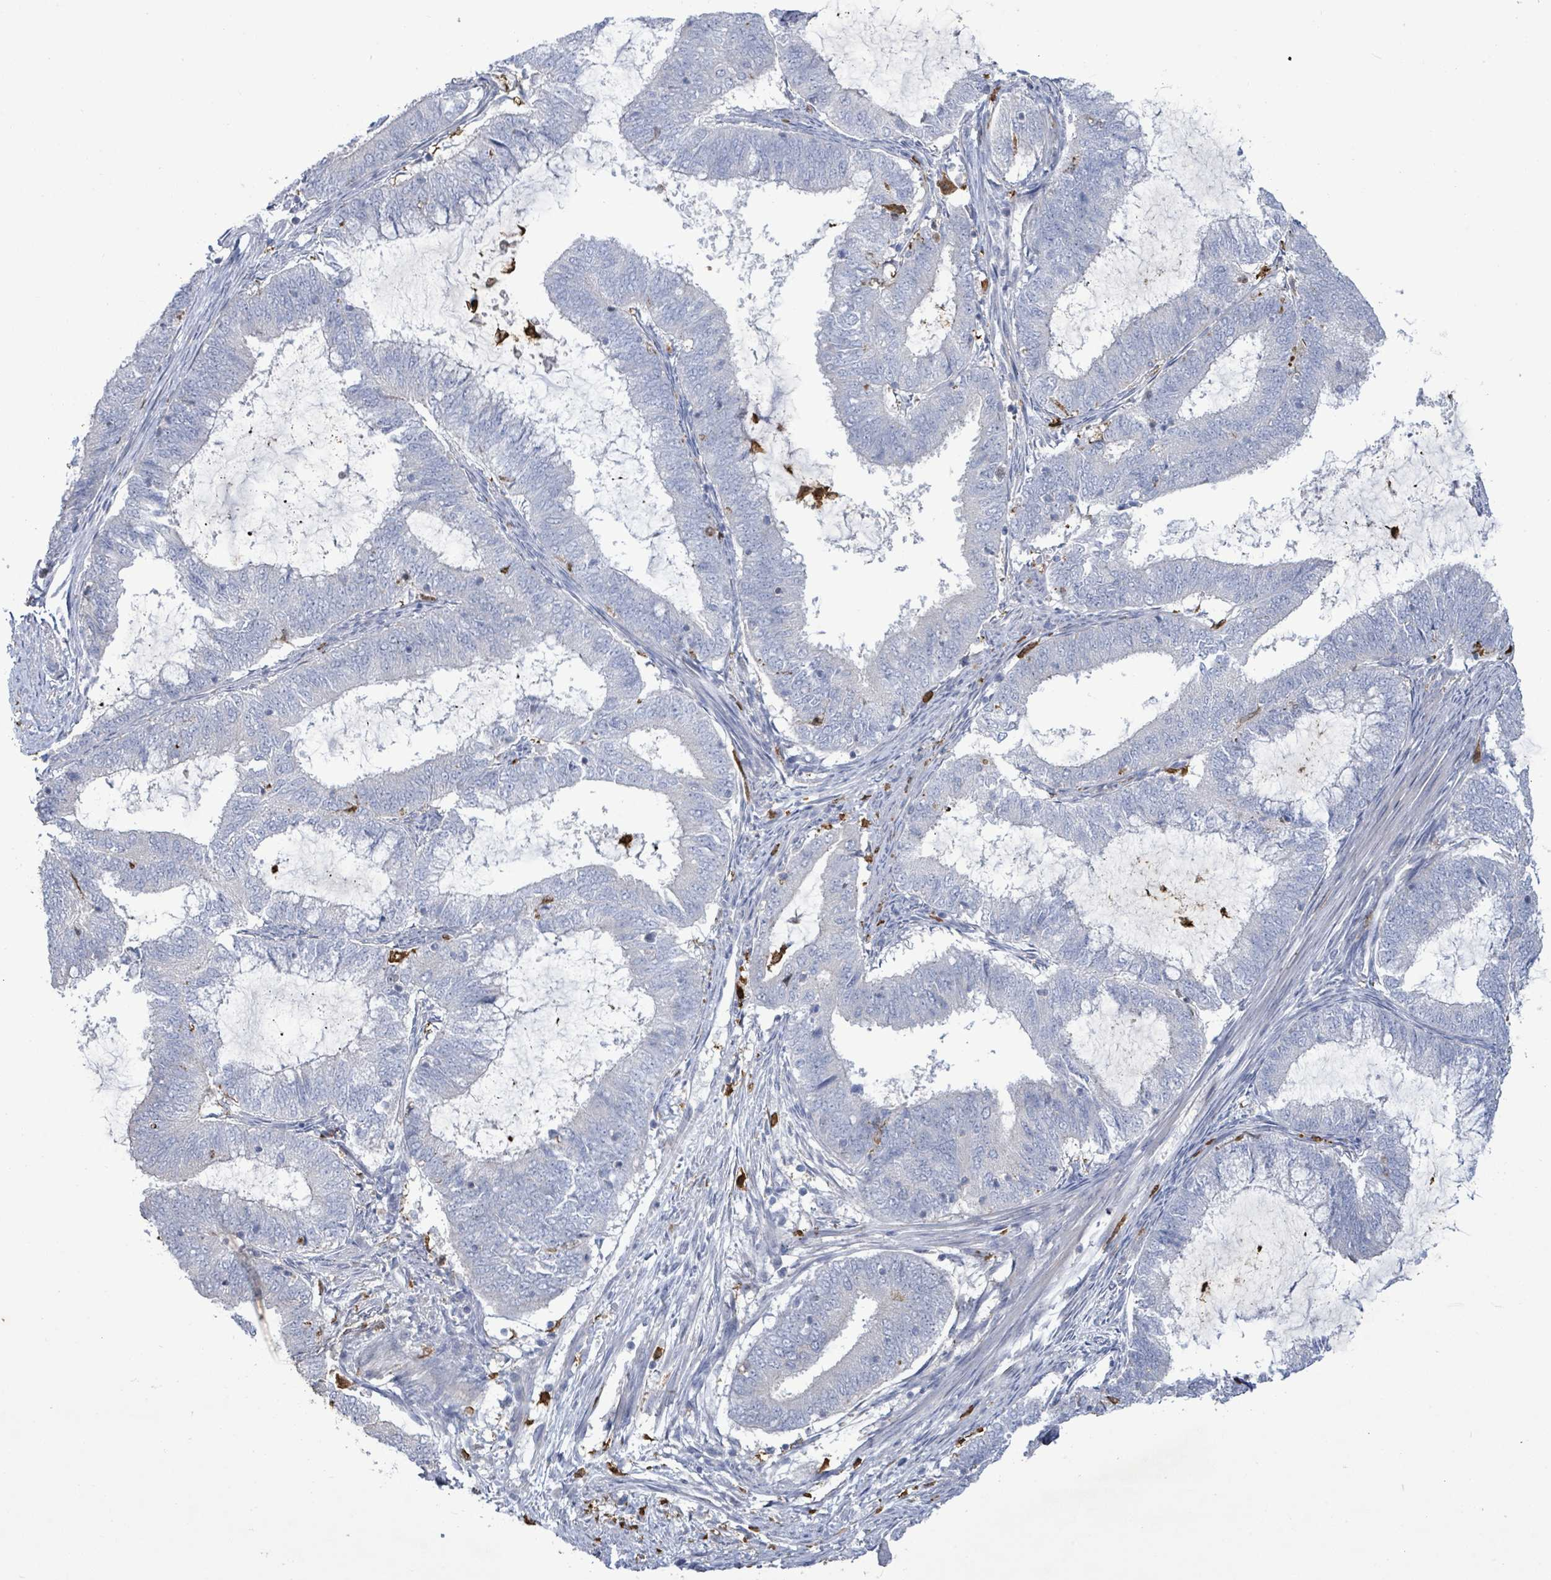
{"staining": {"intensity": "negative", "quantity": "none", "location": "none"}, "tissue": "endometrial cancer", "cell_type": "Tumor cells", "image_type": "cancer", "snomed": [{"axis": "morphology", "description": "Adenocarcinoma, NOS"}, {"axis": "topography", "description": "Endometrium"}], "caption": "The image demonstrates no staining of tumor cells in adenocarcinoma (endometrial).", "gene": "FAM210A", "patient": {"sex": "female", "age": 51}}